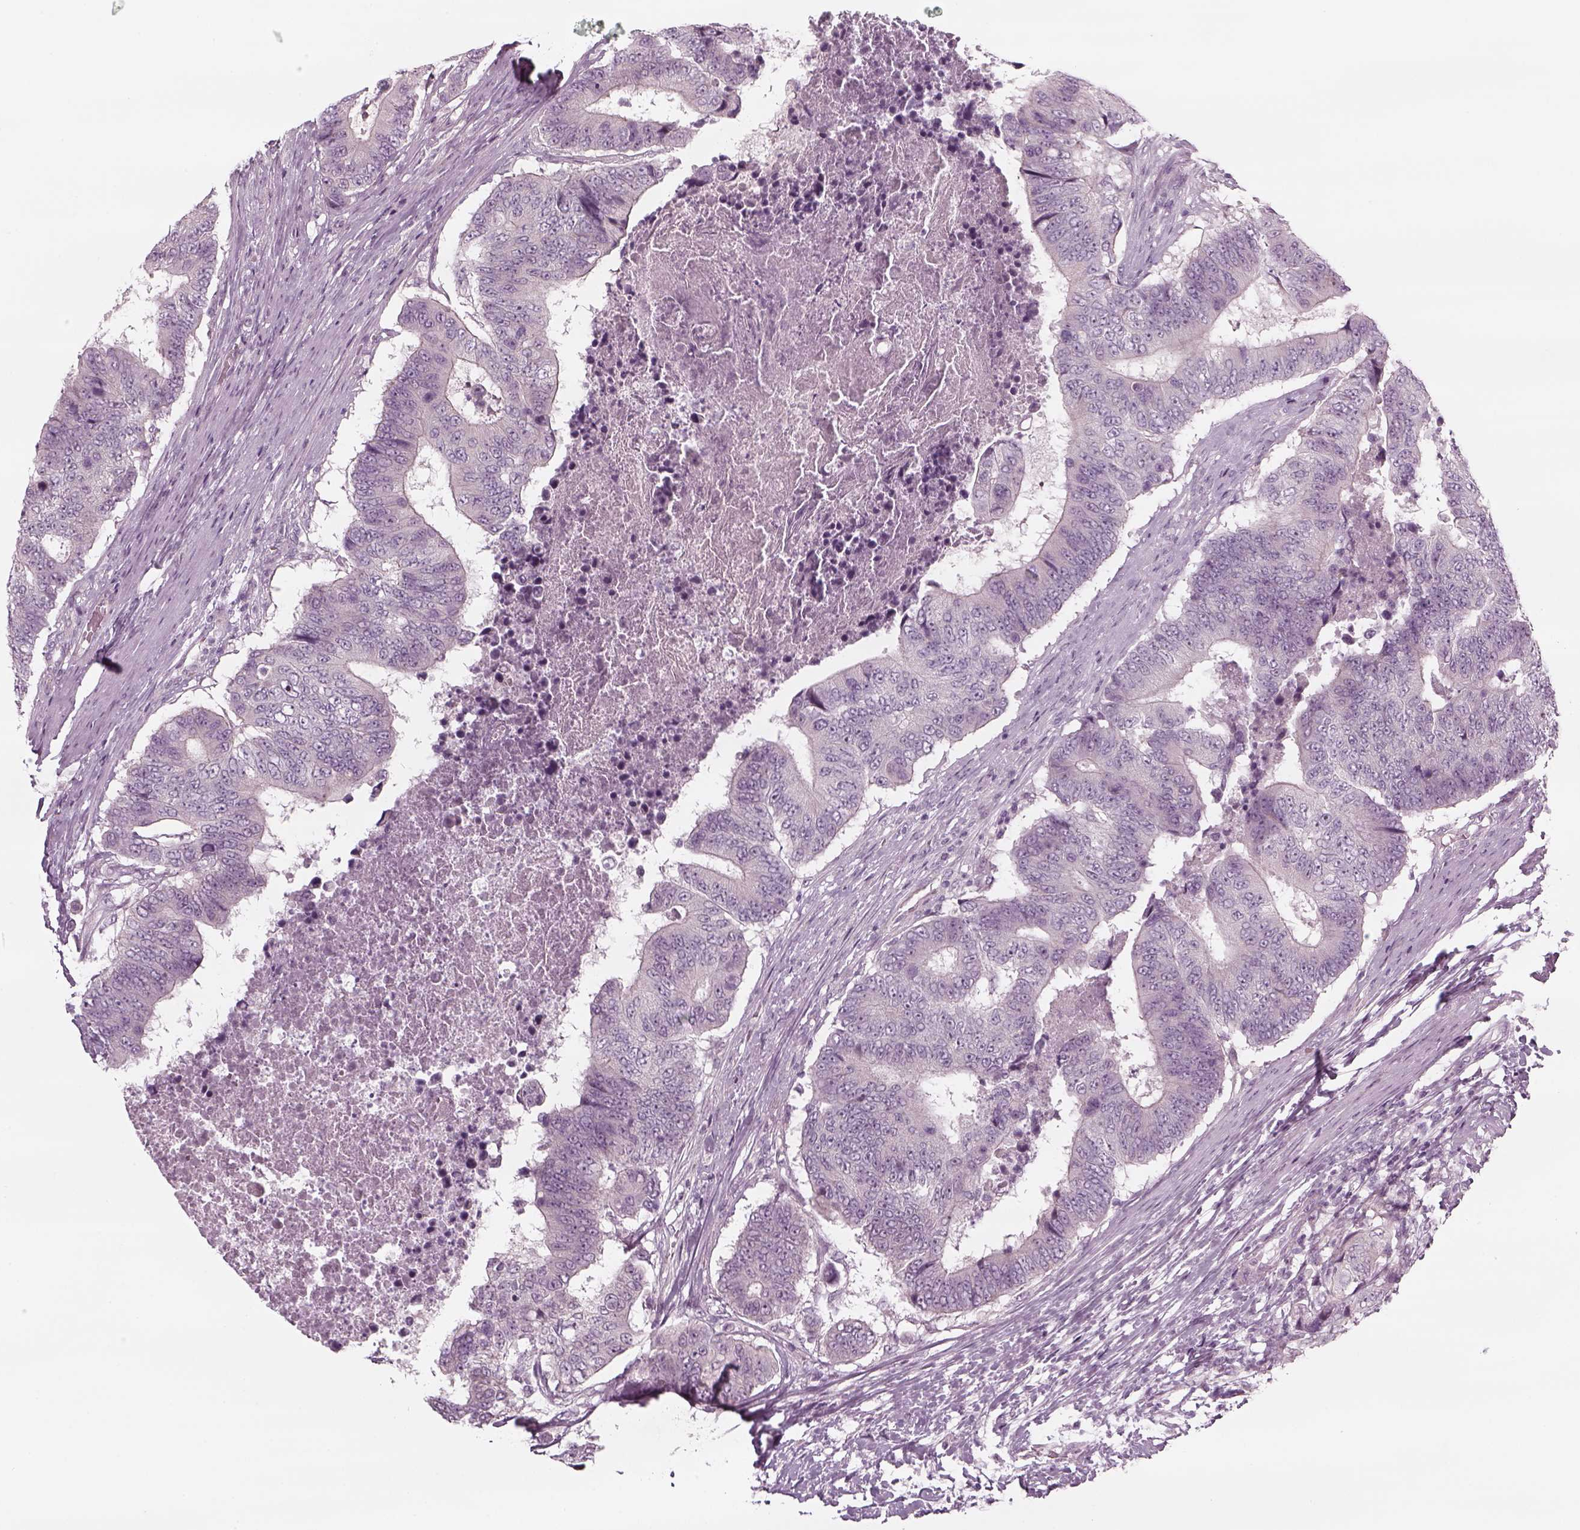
{"staining": {"intensity": "negative", "quantity": "none", "location": "none"}, "tissue": "colorectal cancer", "cell_type": "Tumor cells", "image_type": "cancer", "snomed": [{"axis": "morphology", "description": "Adenocarcinoma, NOS"}, {"axis": "topography", "description": "Colon"}], "caption": "Protein analysis of colorectal adenocarcinoma displays no significant expression in tumor cells.", "gene": "PNMT", "patient": {"sex": "female", "age": 48}}